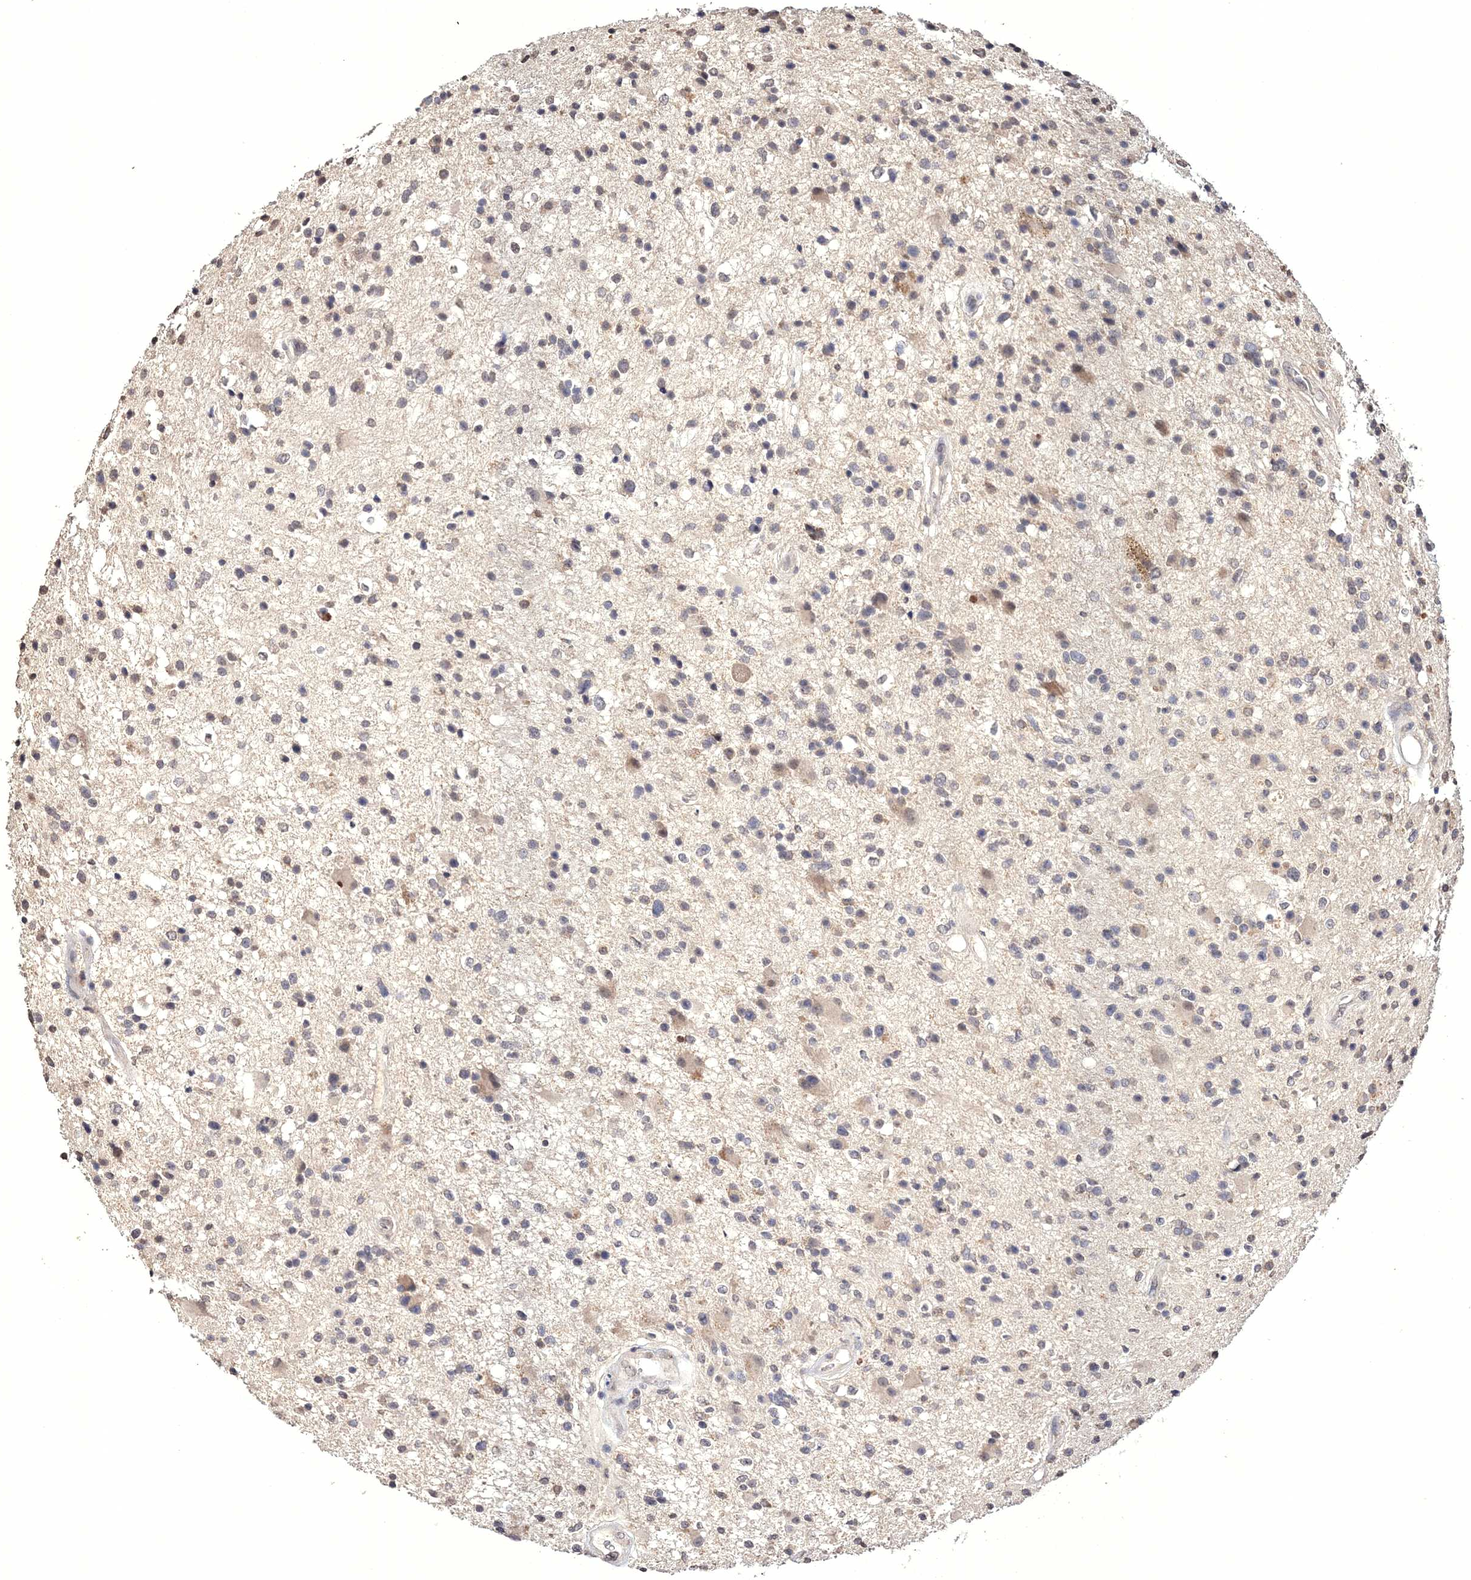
{"staining": {"intensity": "weak", "quantity": "25%-75%", "location": "cytoplasmic/membranous"}, "tissue": "glioma", "cell_type": "Tumor cells", "image_type": "cancer", "snomed": [{"axis": "morphology", "description": "Glioma, malignant, High grade"}, {"axis": "topography", "description": "Brain"}], "caption": "Glioma stained for a protein demonstrates weak cytoplasmic/membranous positivity in tumor cells. The staining was performed using DAB to visualize the protein expression in brown, while the nuclei were stained in blue with hematoxylin (Magnification: 20x).", "gene": "GPN1", "patient": {"sex": "male", "age": 33}}